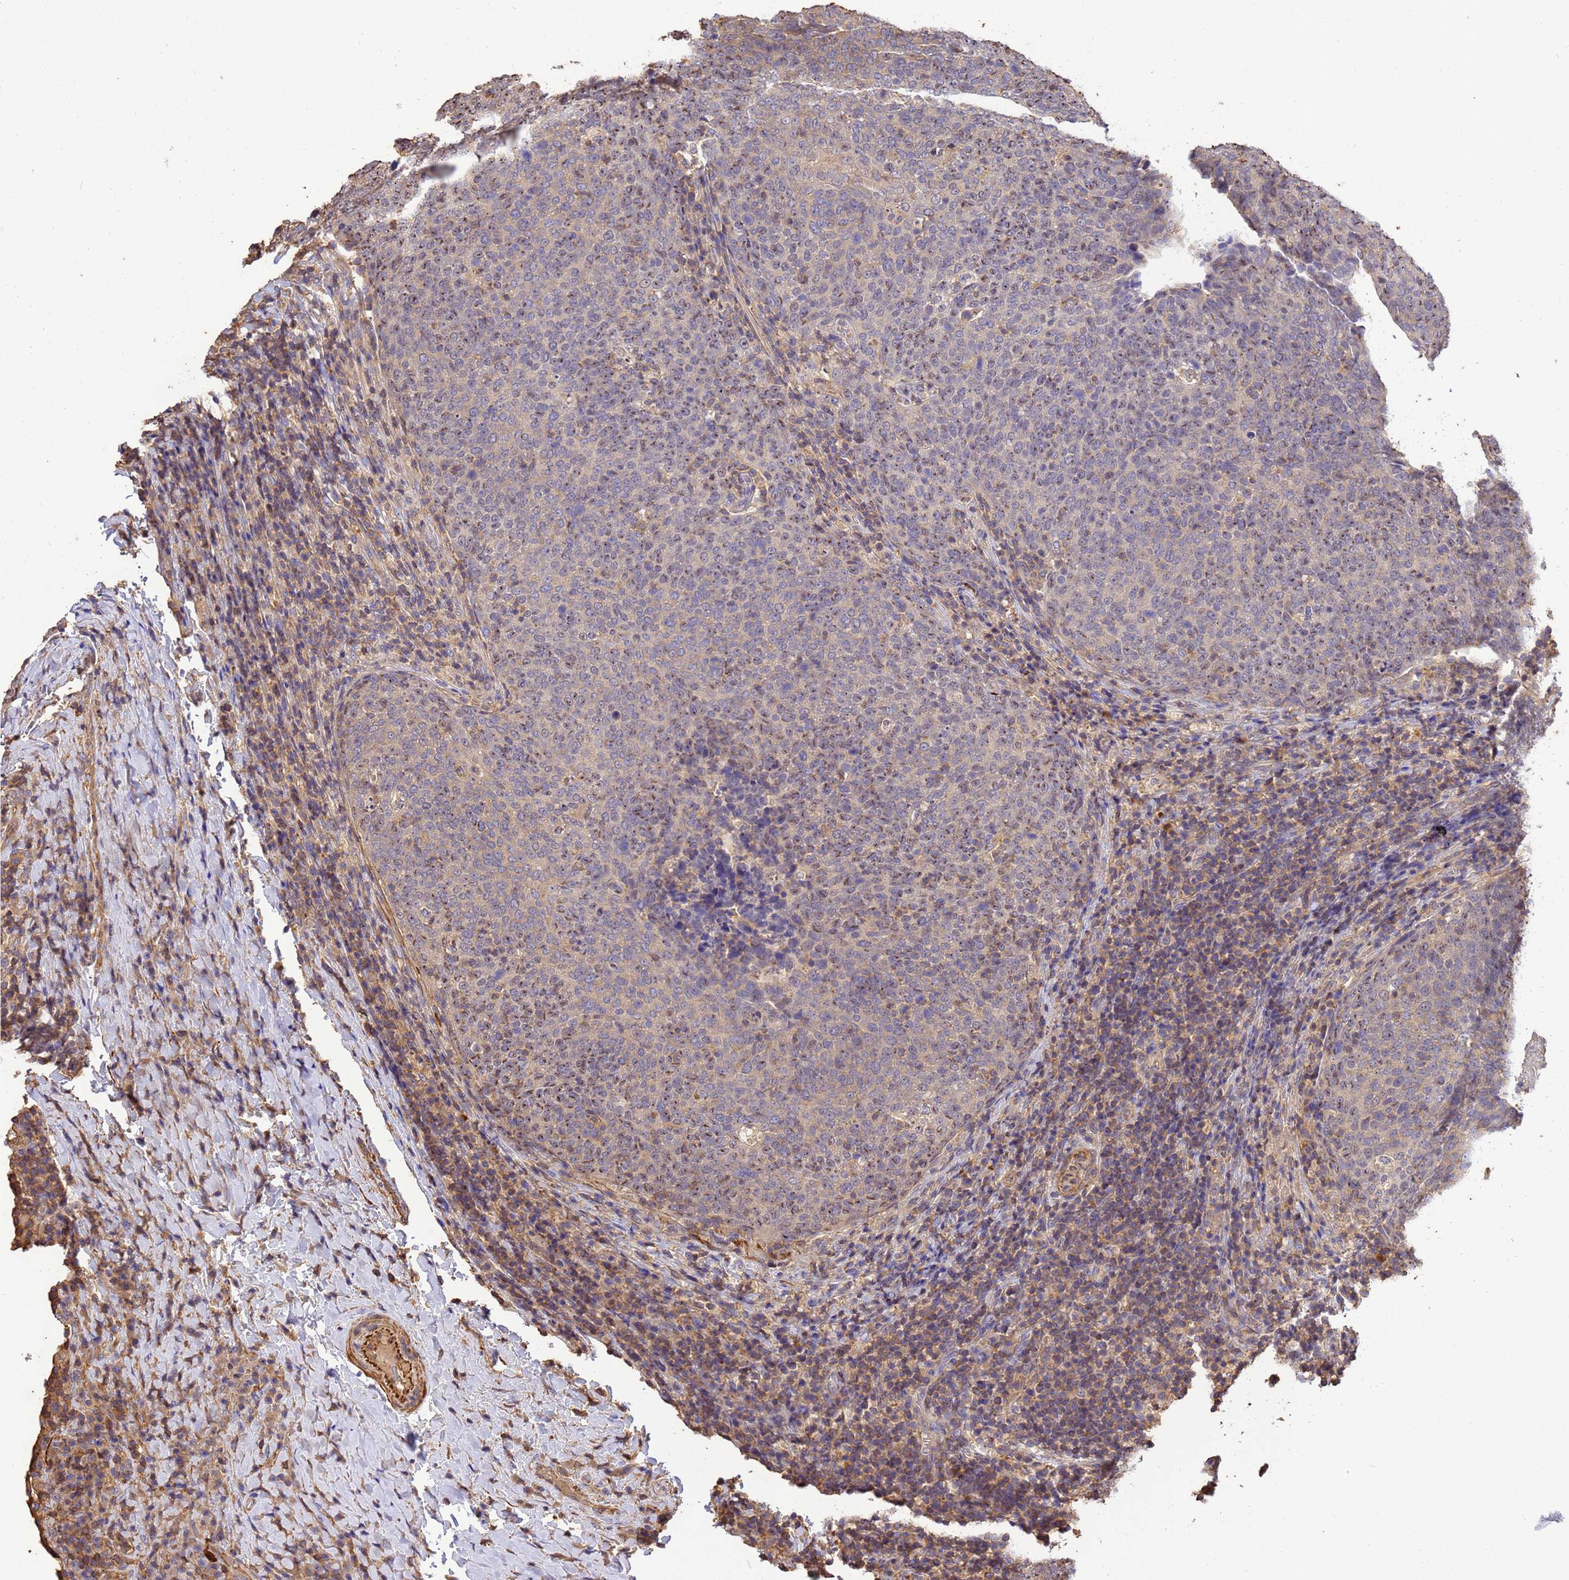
{"staining": {"intensity": "moderate", "quantity": "25%-75%", "location": "cytoplasmic/membranous"}, "tissue": "head and neck cancer", "cell_type": "Tumor cells", "image_type": "cancer", "snomed": [{"axis": "morphology", "description": "Squamous cell carcinoma, NOS"}, {"axis": "morphology", "description": "Squamous cell carcinoma, metastatic, NOS"}, {"axis": "topography", "description": "Lymph node"}, {"axis": "topography", "description": "Head-Neck"}], "caption": "This is an image of IHC staining of head and neck cancer, which shows moderate positivity in the cytoplasmic/membranous of tumor cells.", "gene": "WDR64", "patient": {"sex": "male", "age": 62}}